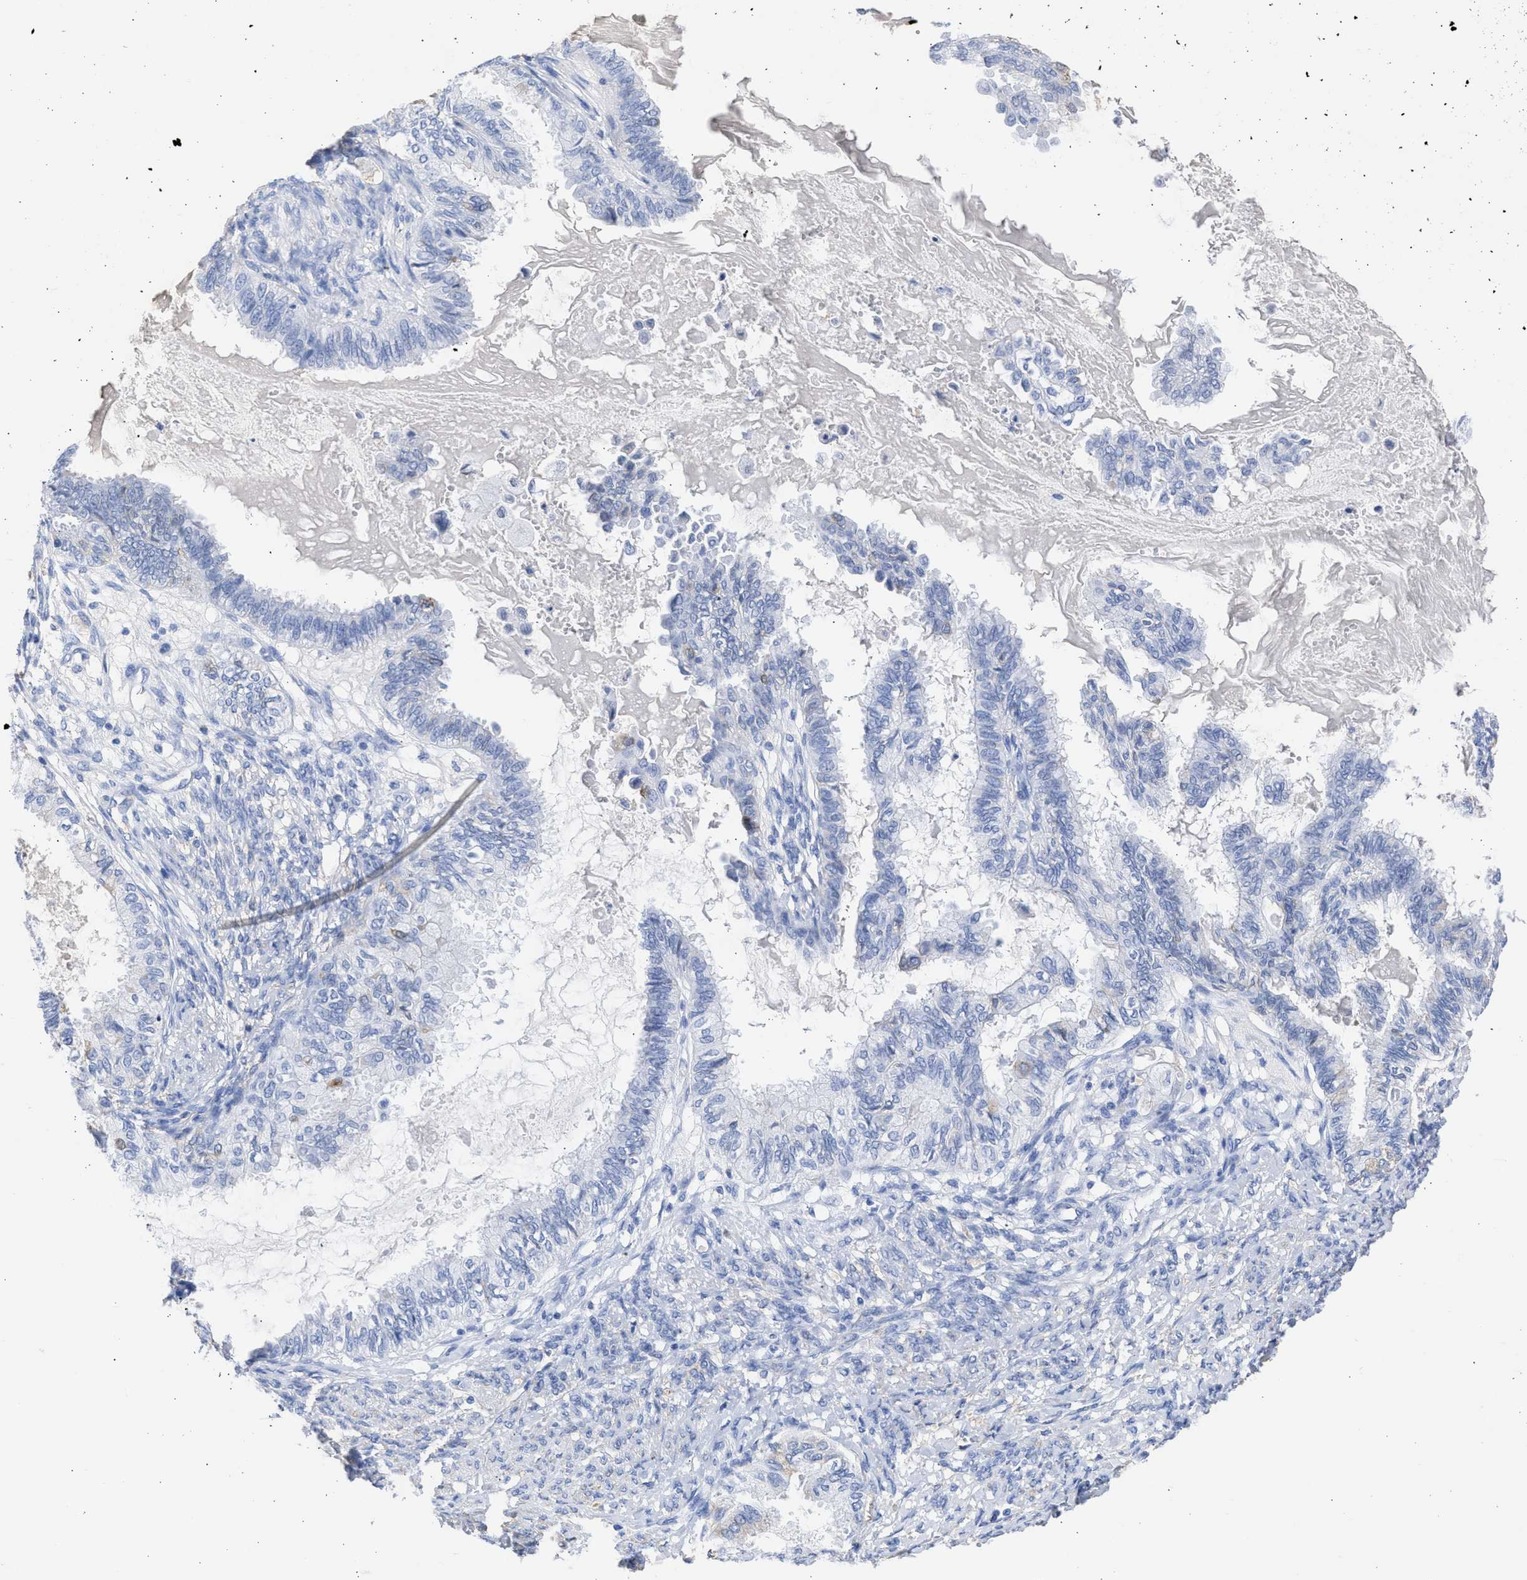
{"staining": {"intensity": "negative", "quantity": "none", "location": "none"}, "tissue": "cervical cancer", "cell_type": "Tumor cells", "image_type": "cancer", "snomed": [{"axis": "morphology", "description": "Normal tissue, NOS"}, {"axis": "morphology", "description": "Adenocarcinoma, NOS"}, {"axis": "topography", "description": "Cervix"}, {"axis": "topography", "description": "Endometrium"}], "caption": "The image exhibits no significant staining in tumor cells of adenocarcinoma (cervical). (DAB immunohistochemistry, high magnification).", "gene": "RSPH1", "patient": {"sex": "female", "age": 86}}